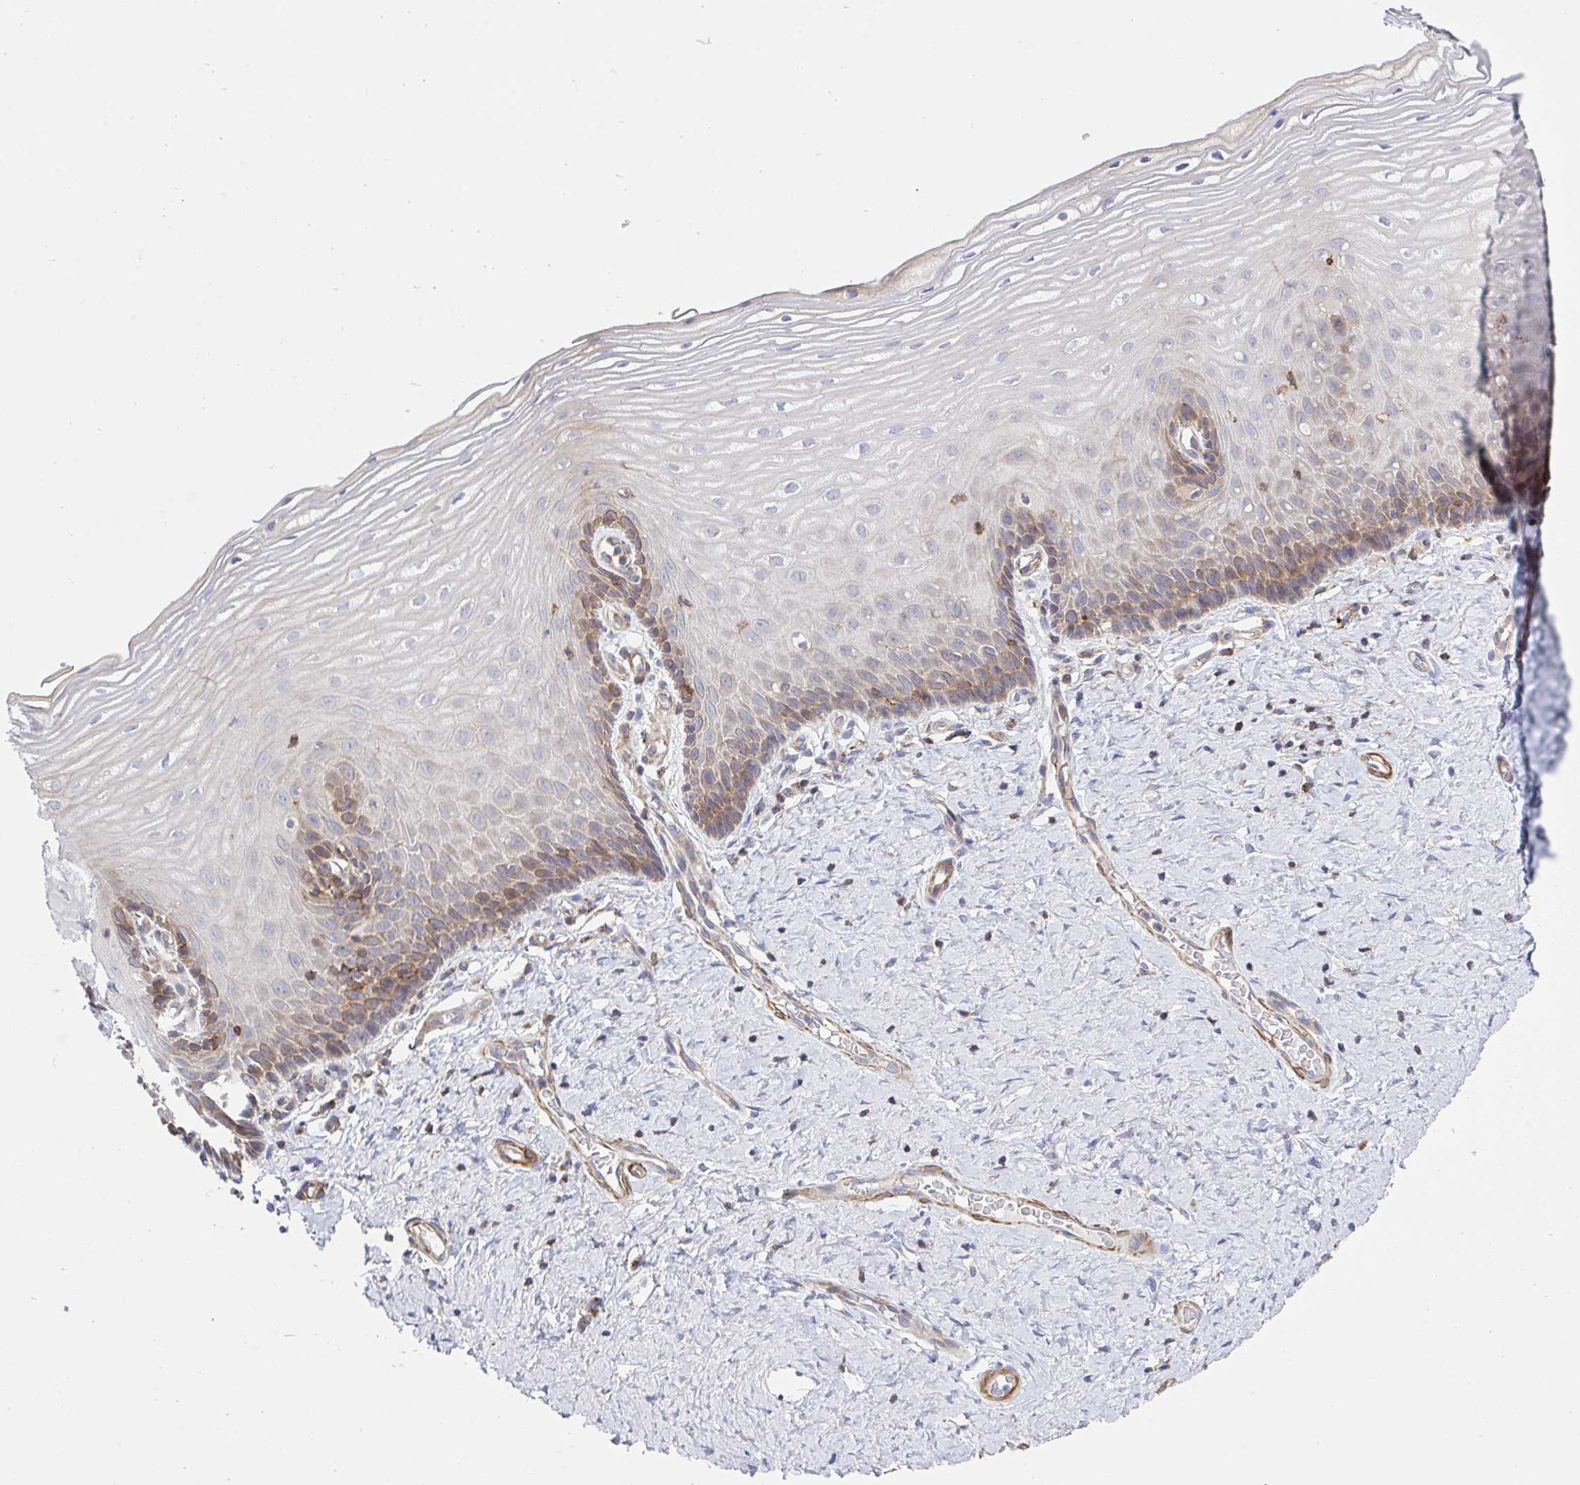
{"staining": {"intensity": "negative", "quantity": "none", "location": "none"}, "tissue": "cervix", "cell_type": "Glandular cells", "image_type": "normal", "snomed": [{"axis": "morphology", "description": "Normal tissue, NOS"}, {"axis": "topography", "description": "Cervix"}], "caption": "Immunohistochemistry photomicrograph of unremarkable cervix stained for a protein (brown), which demonstrates no staining in glandular cells. (DAB (3,3'-diaminobenzidine) immunohistochemistry (IHC), high magnification).", "gene": "FRMD3", "patient": {"sex": "female", "age": 37}}